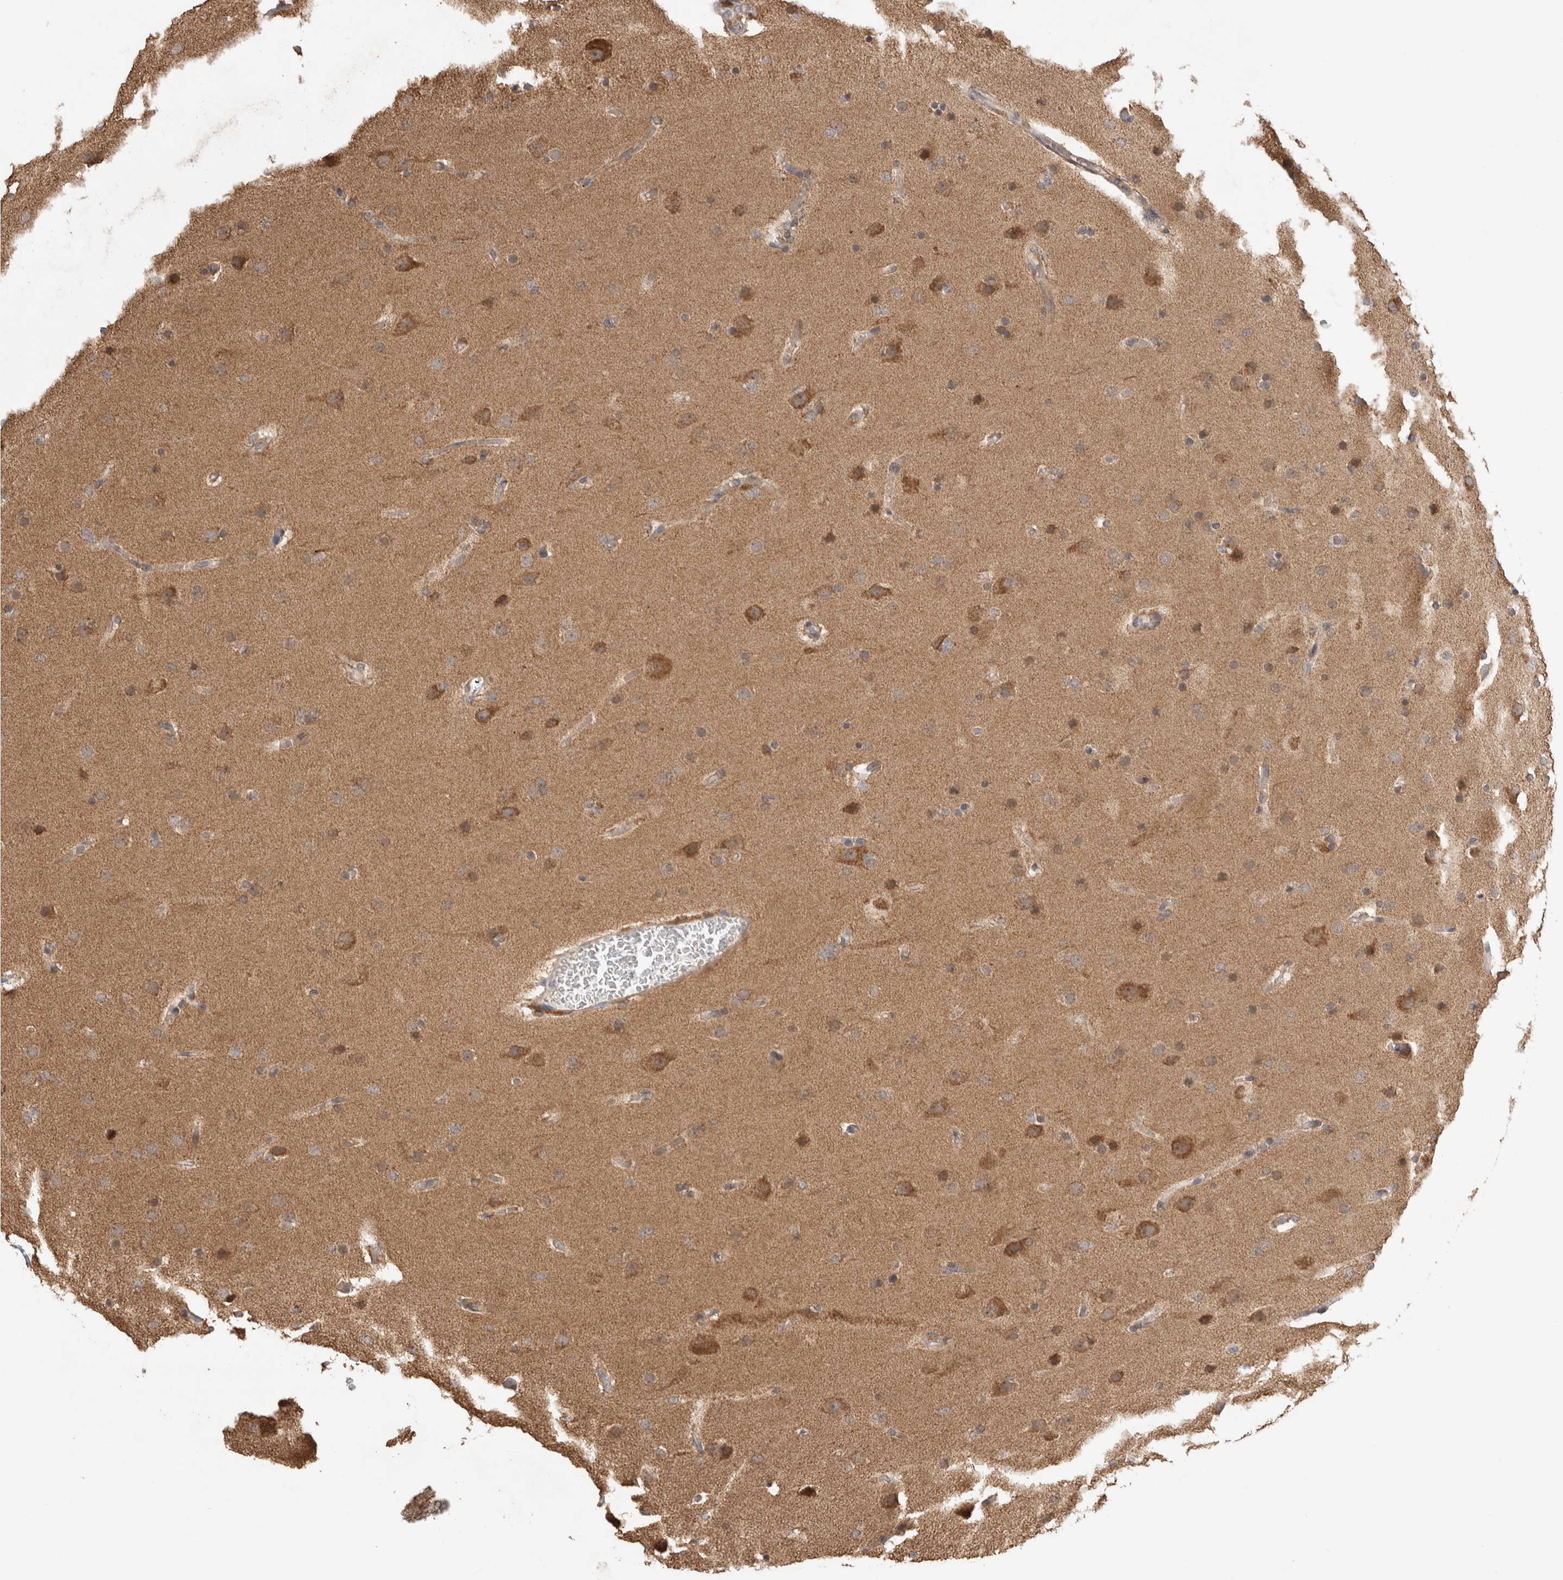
{"staining": {"intensity": "moderate", "quantity": ">75%", "location": "cytoplasmic/membranous"}, "tissue": "glioma", "cell_type": "Tumor cells", "image_type": "cancer", "snomed": [{"axis": "morphology", "description": "Glioma, malignant, High grade"}, {"axis": "topography", "description": "Cerebral cortex"}], "caption": "DAB immunohistochemical staining of human malignant glioma (high-grade) demonstrates moderate cytoplasmic/membranous protein expression in about >75% of tumor cells. Using DAB (3,3'-diaminobenzidine) (brown) and hematoxylin (blue) stains, captured at high magnification using brightfield microscopy.", "gene": "IMMP2L", "patient": {"sex": "female", "age": 36}}